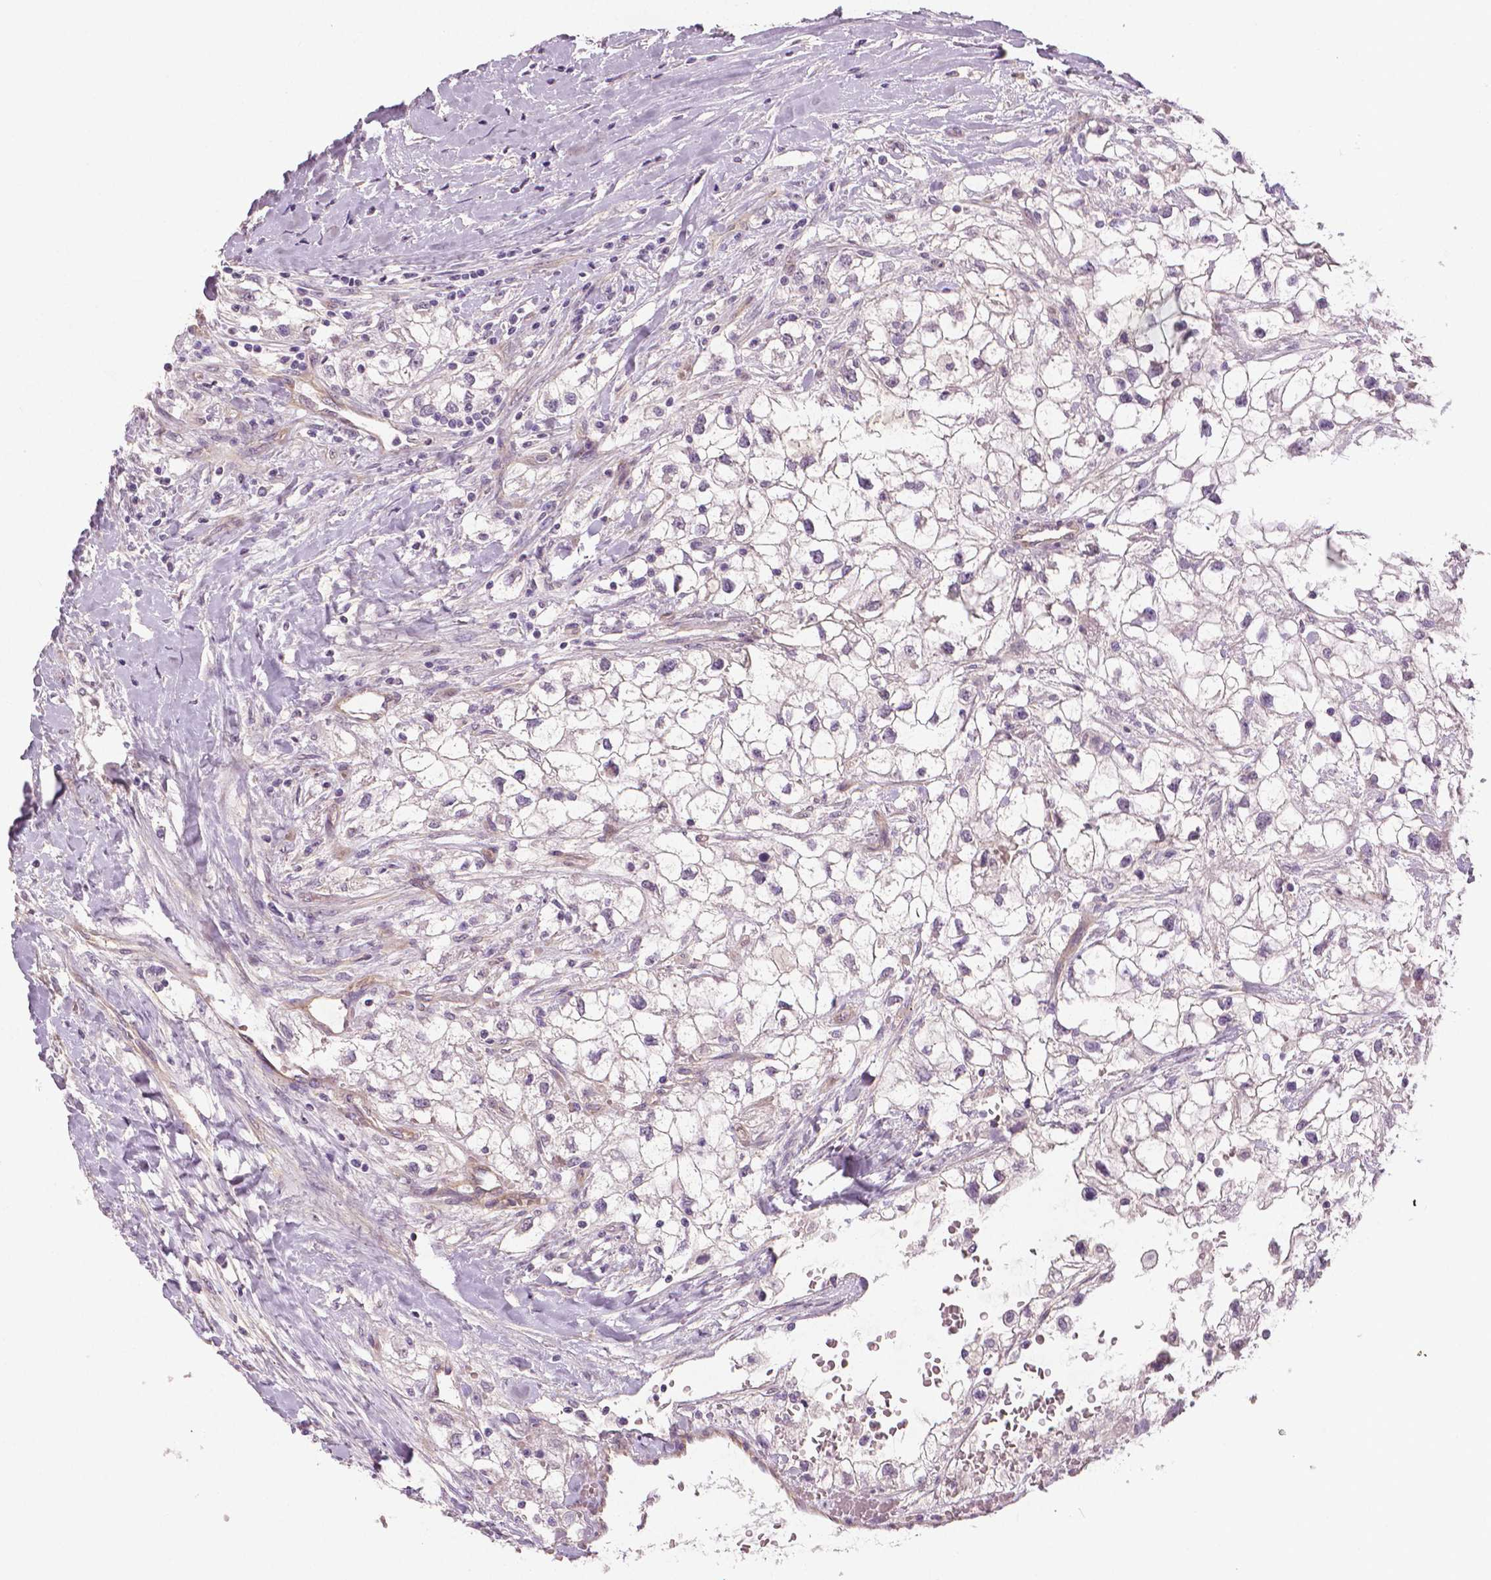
{"staining": {"intensity": "negative", "quantity": "none", "location": "none"}, "tissue": "renal cancer", "cell_type": "Tumor cells", "image_type": "cancer", "snomed": [{"axis": "morphology", "description": "Adenocarcinoma, NOS"}, {"axis": "topography", "description": "Kidney"}], "caption": "IHC histopathology image of neoplastic tissue: human renal cancer (adenocarcinoma) stained with DAB (3,3'-diaminobenzidine) reveals no significant protein staining in tumor cells. (Immunohistochemistry, brightfield microscopy, high magnification).", "gene": "FLT1", "patient": {"sex": "male", "age": 59}}